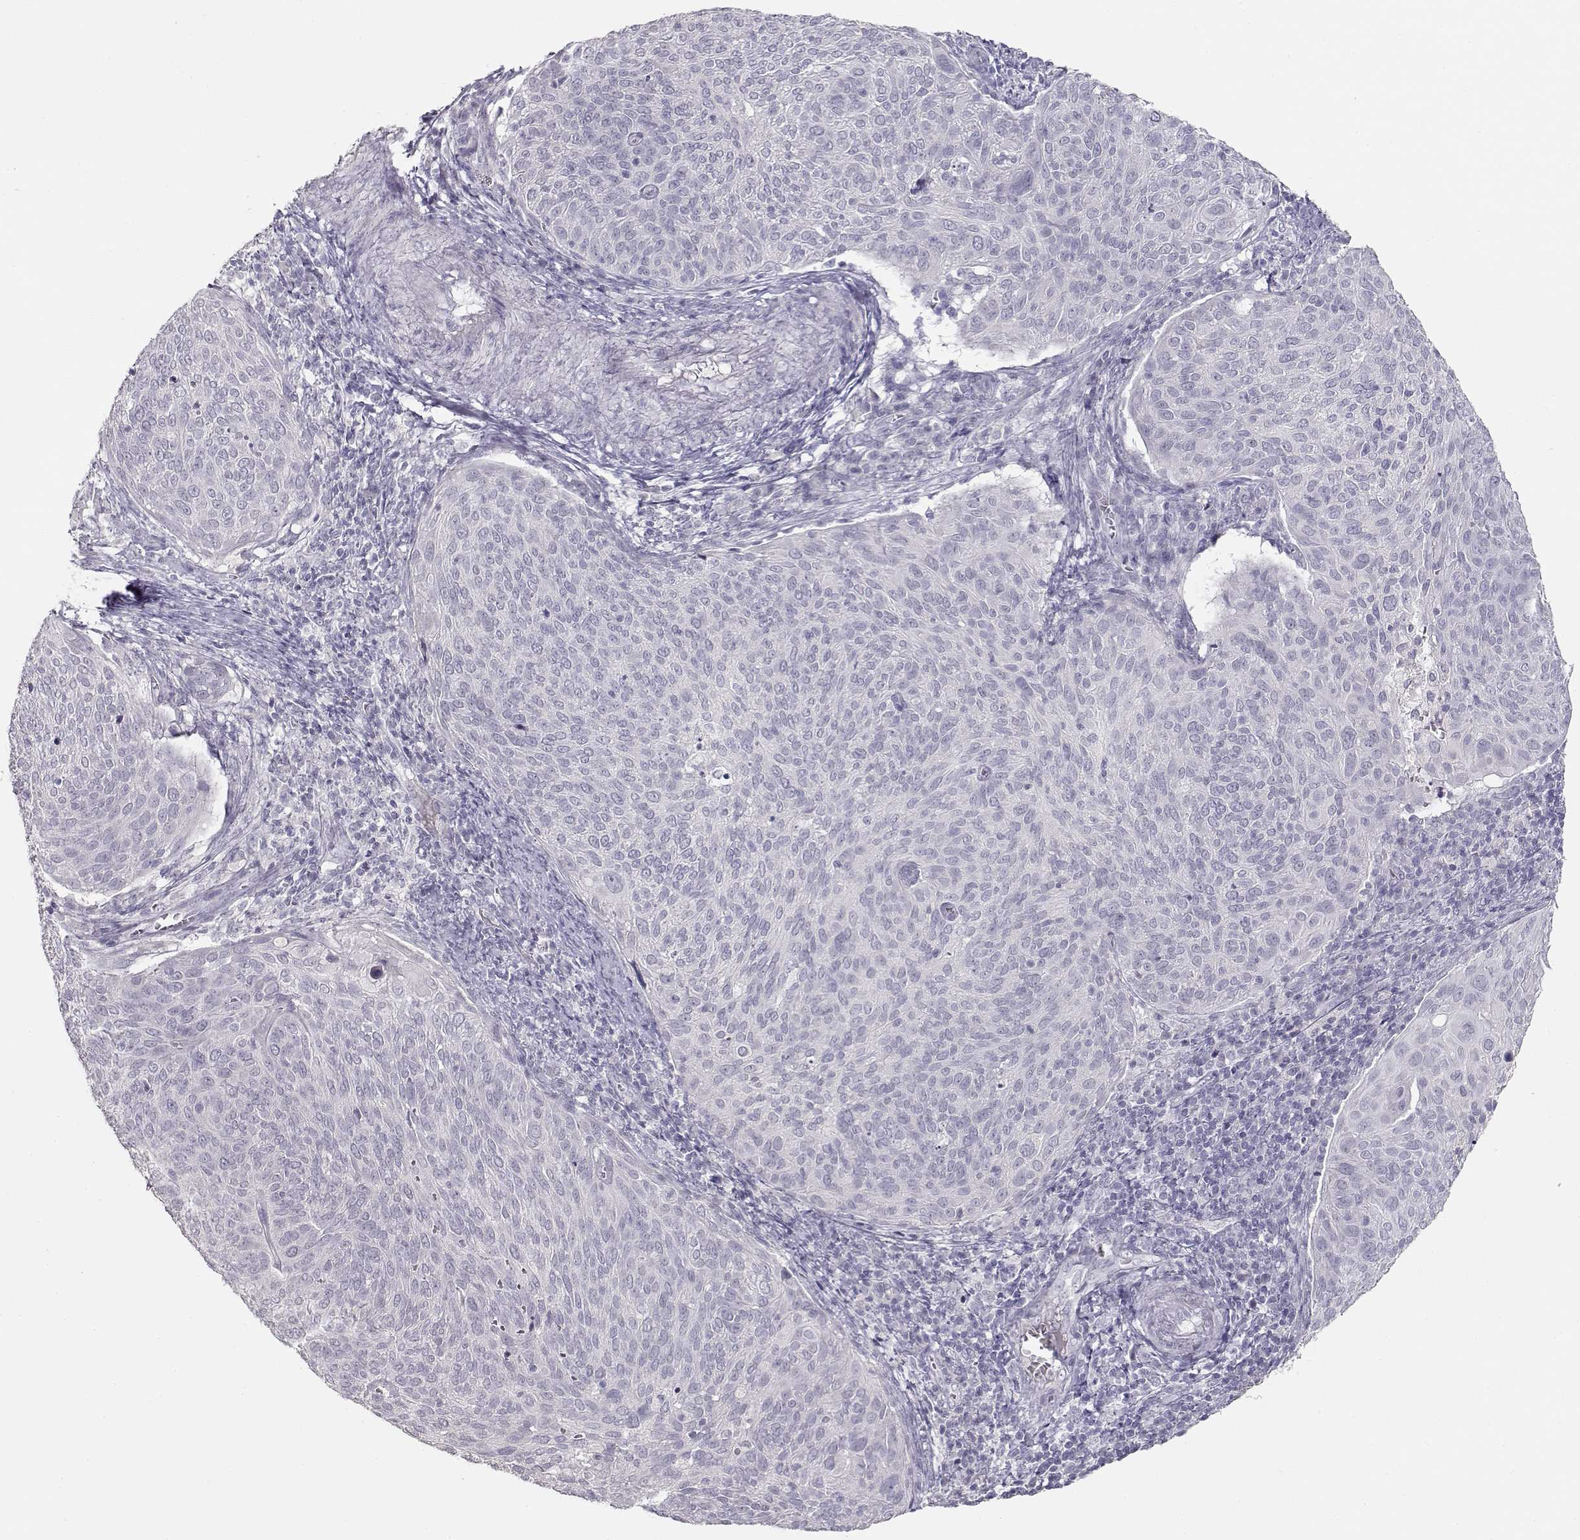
{"staining": {"intensity": "negative", "quantity": "none", "location": "none"}, "tissue": "cervical cancer", "cell_type": "Tumor cells", "image_type": "cancer", "snomed": [{"axis": "morphology", "description": "Squamous cell carcinoma, NOS"}, {"axis": "topography", "description": "Cervix"}], "caption": "Tumor cells show no significant staining in squamous cell carcinoma (cervical).", "gene": "TKTL1", "patient": {"sex": "female", "age": 39}}